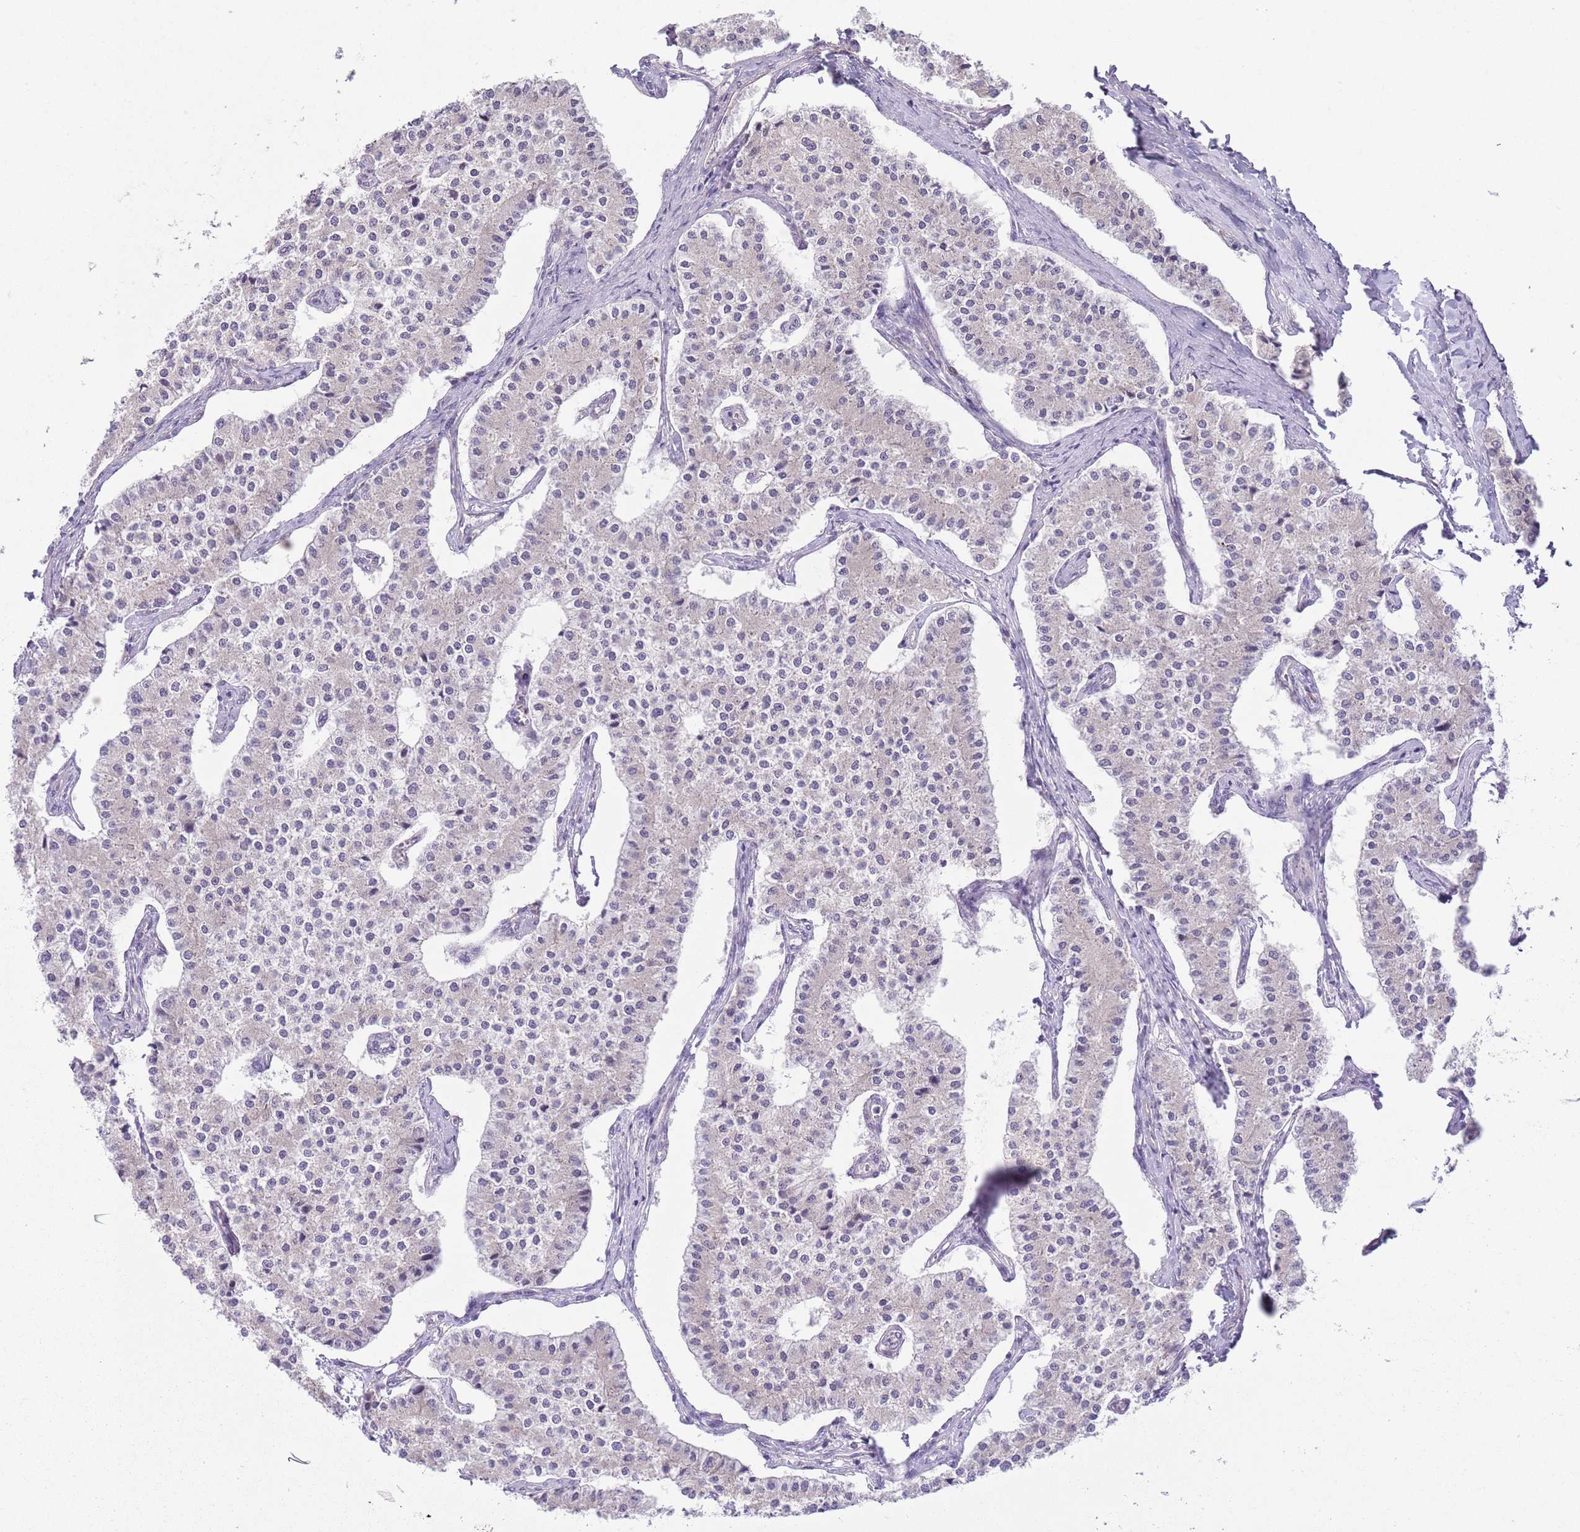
{"staining": {"intensity": "weak", "quantity": "<25%", "location": "cytoplasmic/membranous"}, "tissue": "carcinoid", "cell_type": "Tumor cells", "image_type": "cancer", "snomed": [{"axis": "morphology", "description": "Carcinoid, malignant, NOS"}, {"axis": "topography", "description": "Colon"}], "caption": "DAB (3,3'-diaminobenzidine) immunohistochemical staining of human carcinoid (malignant) exhibits no significant expression in tumor cells. (Immunohistochemistry, brightfield microscopy, high magnification).", "gene": "COPE", "patient": {"sex": "female", "age": 52}}